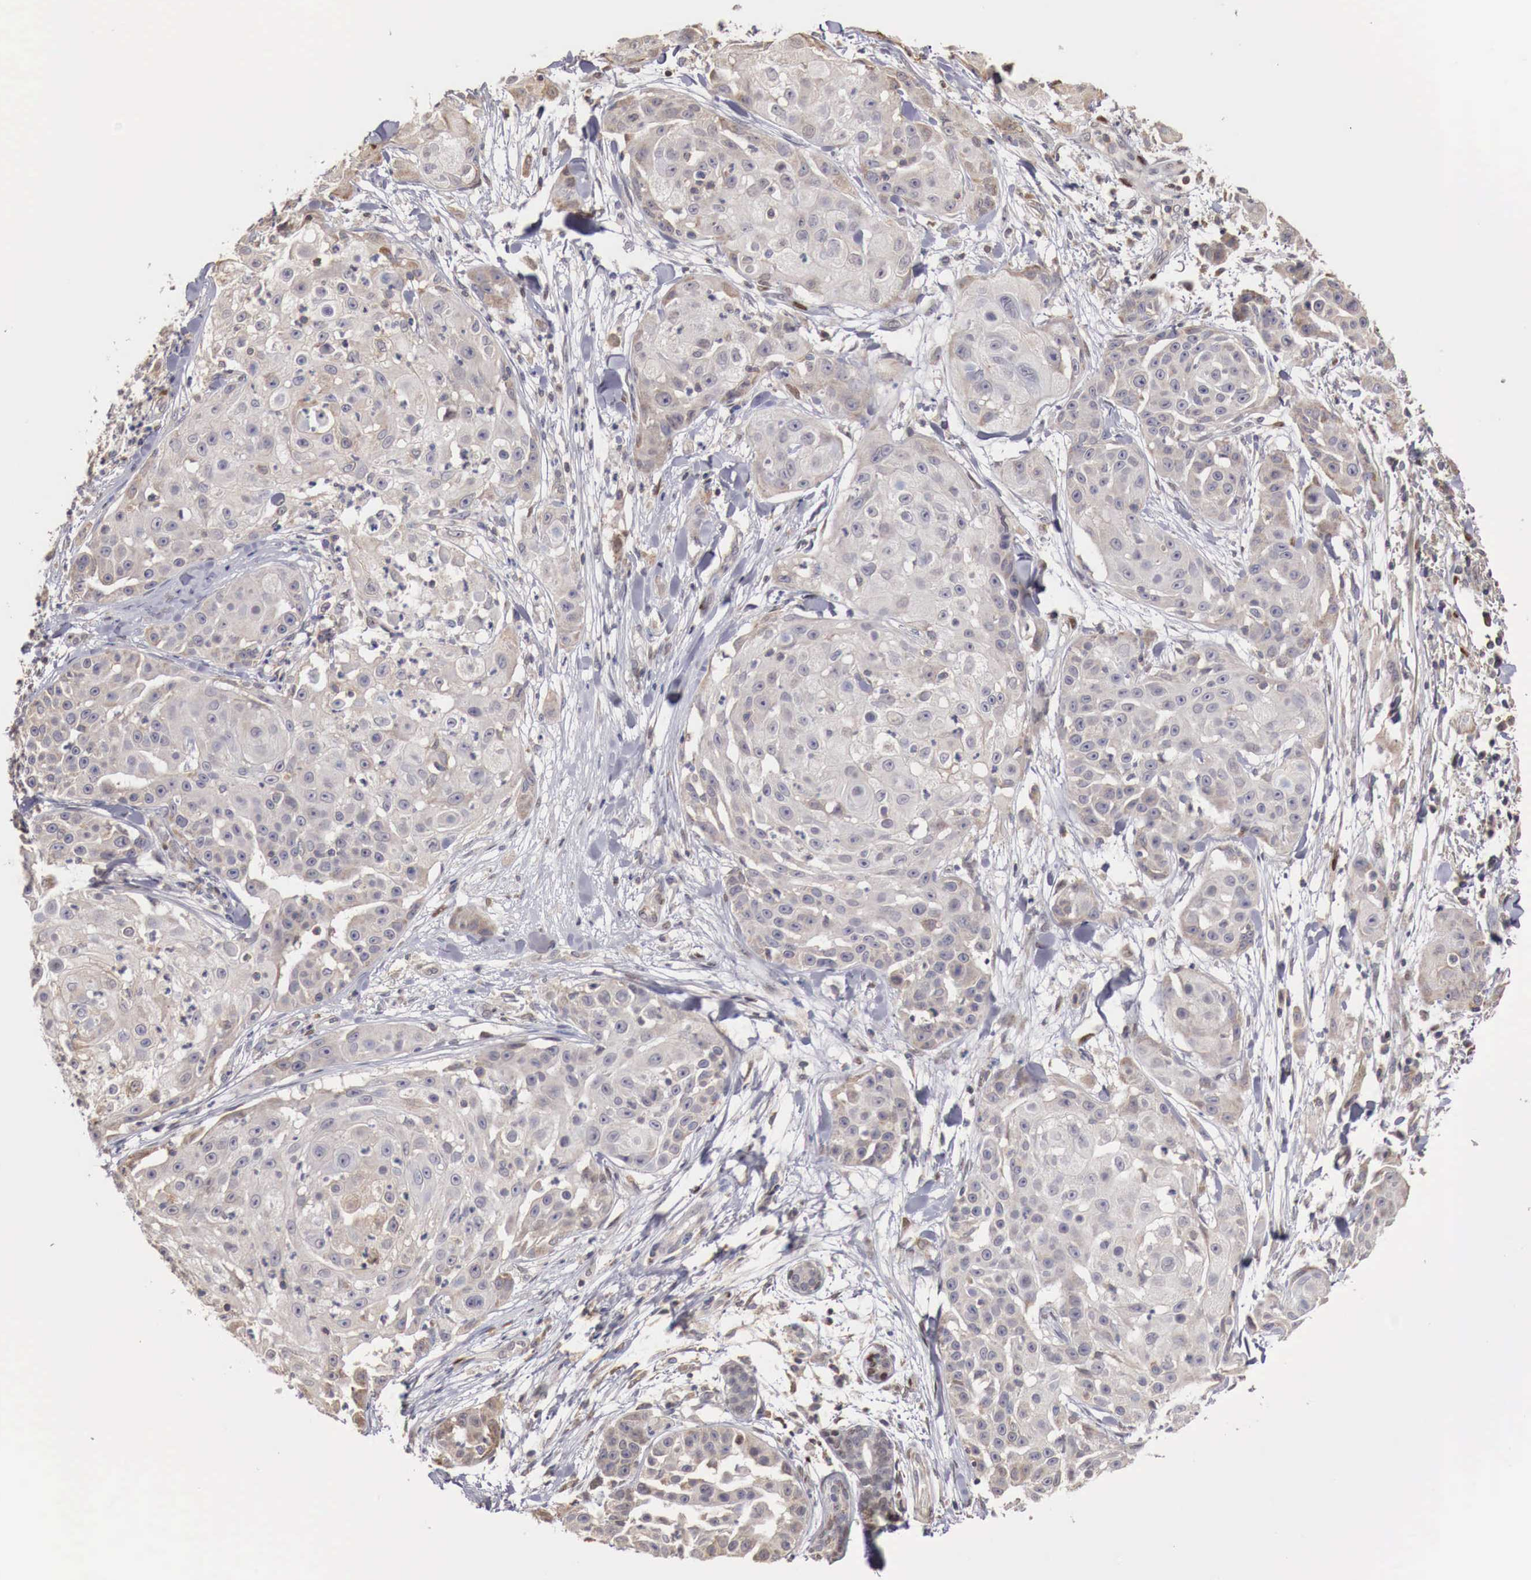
{"staining": {"intensity": "negative", "quantity": "none", "location": "none"}, "tissue": "skin cancer", "cell_type": "Tumor cells", "image_type": "cancer", "snomed": [{"axis": "morphology", "description": "Squamous cell carcinoma, NOS"}, {"axis": "topography", "description": "Skin"}], "caption": "Tumor cells are negative for protein expression in human squamous cell carcinoma (skin).", "gene": "KHDRBS2", "patient": {"sex": "female", "age": 57}}